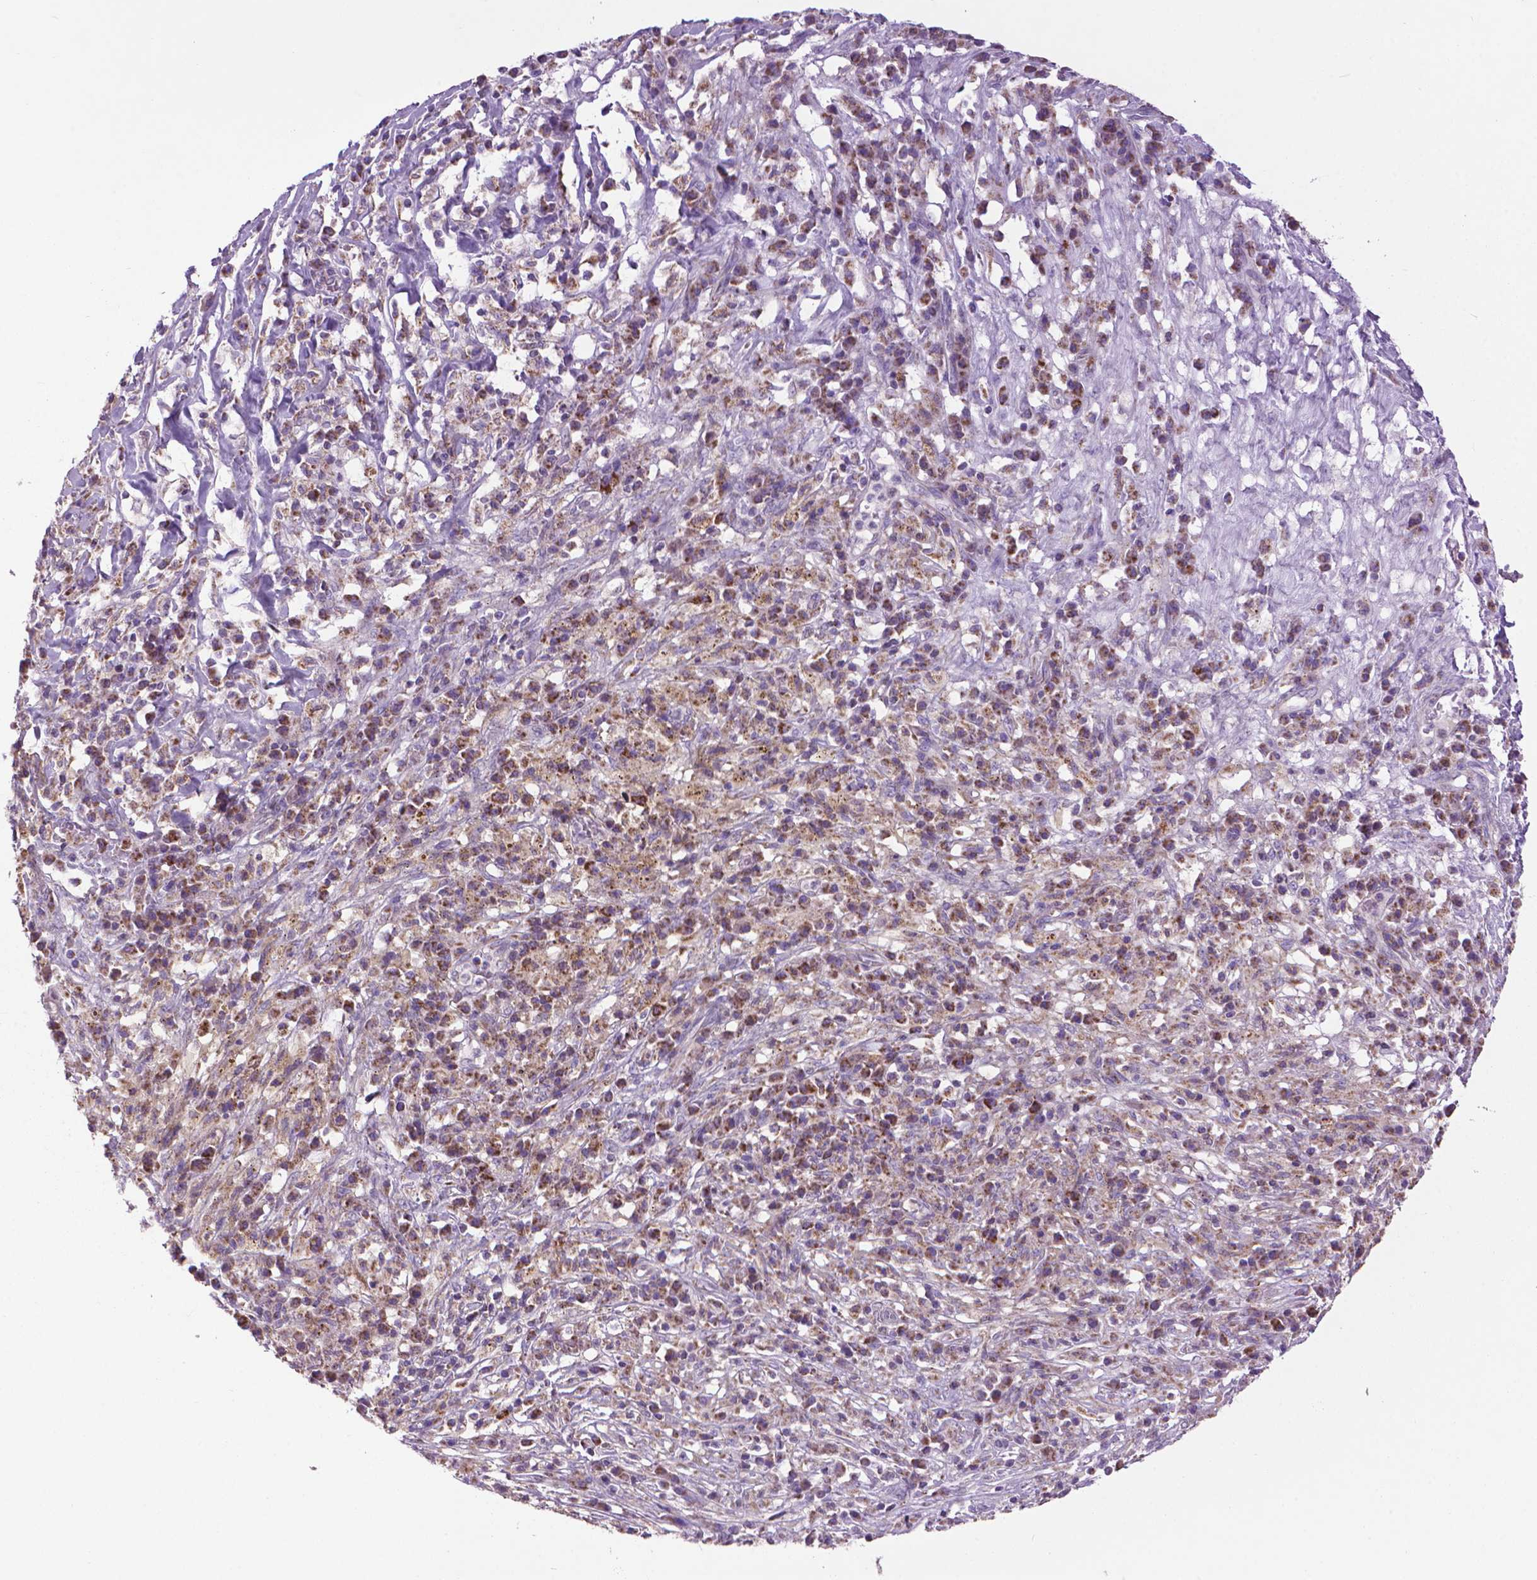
{"staining": {"intensity": "moderate", "quantity": "<25%", "location": "cytoplasmic/membranous"}, "tissue": "melanoma", "cell_type": "Tumor cells", "image_type": "cancer", "snomed": [{"axis": "morphology", "description": "Malignant melanoma, NOS"}, {"axis": "topography", "description": "Skin"}], "caption": "The immunohistochemical stain shows moderate cytoplasmic/membranous staining in tumor cells of melanoma tissue.", "gene": "VDAC1", "patient": {"sex": "female", "age": 91}}